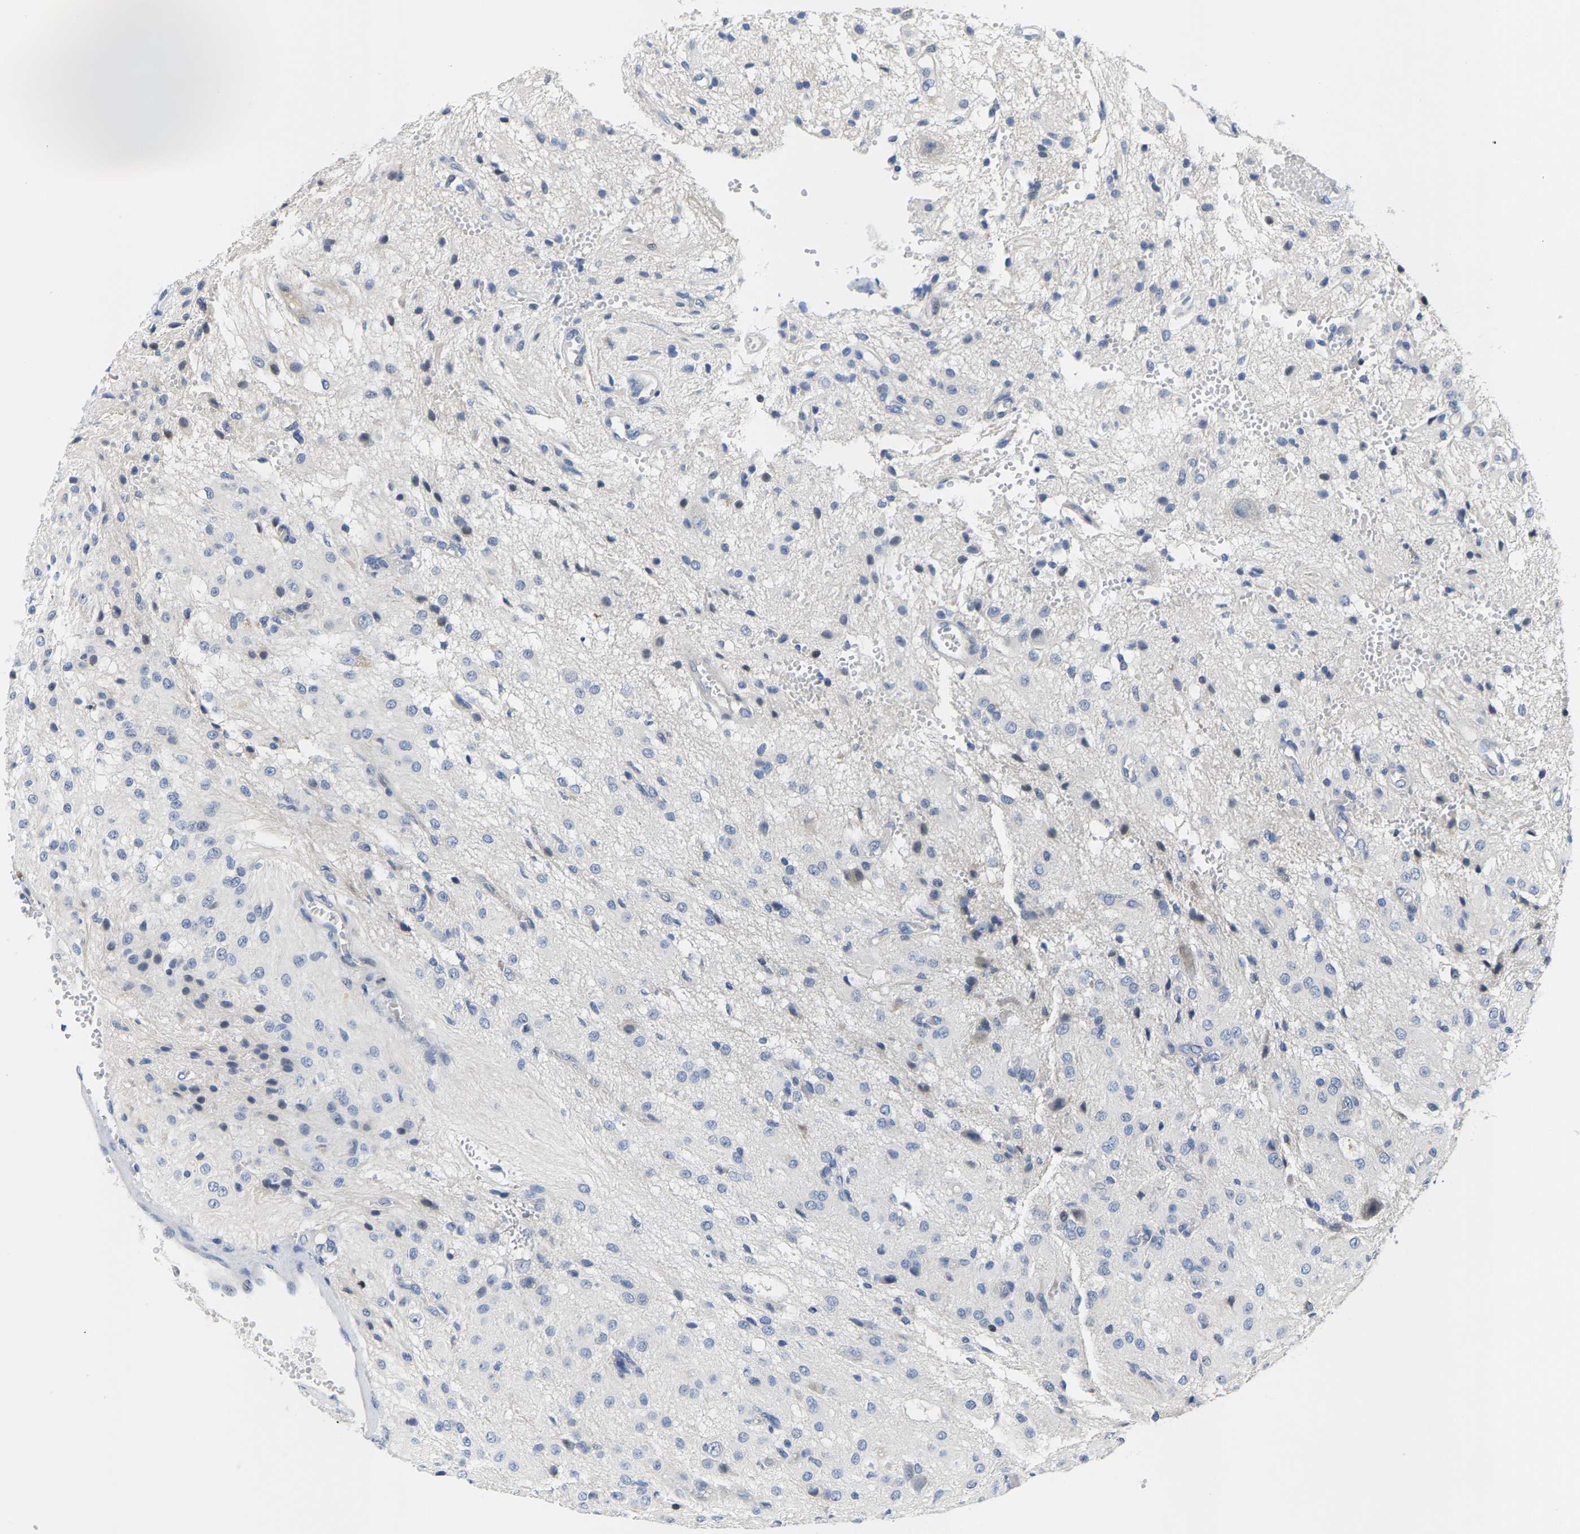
{"staining": {"intensity": "negative", "quantity": "none", "location": "none"}, "tissue": "glioma", "cell_type": "Tumor cells", "image_type": "cancer", "snomed": [{"axis": "morphology", "description": "Glioma, malignant, High grade"}, {"axis": "topography", "description": "Brain"}], "caption": "This is an immunohistochemistry (IHC) photomicrograph of glioma. There is no positivity in tumor cells.", "gene": "KLHL1", "patient": {"sex": "female", "age": 59}}